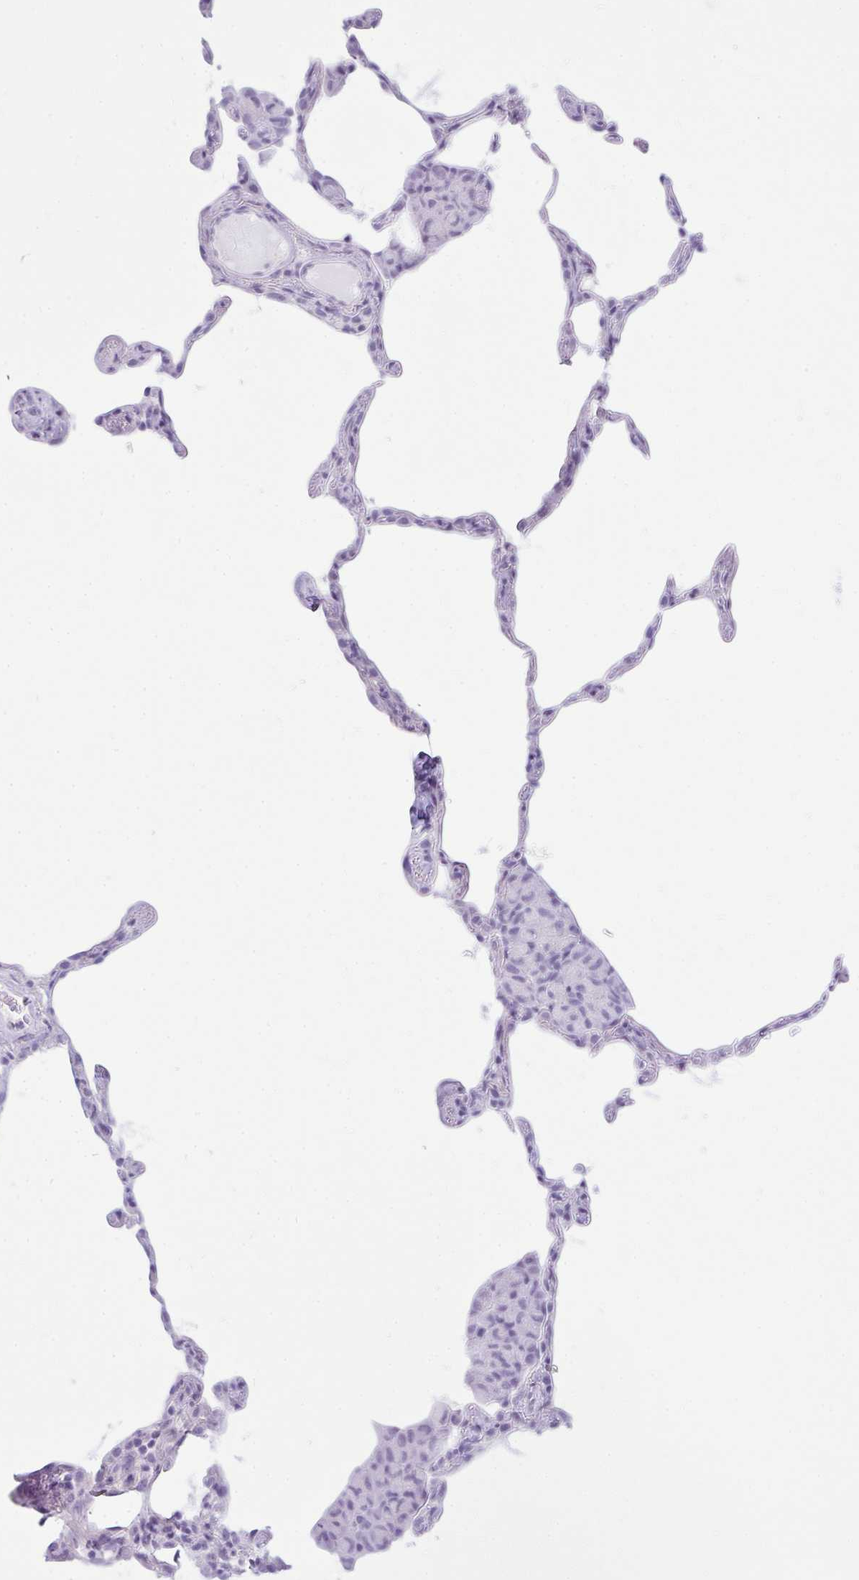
{"staining": {"intensity": "negative", "quantity": "none", "location": "none"}, "tissue": "lung", "cell_type": "Alveolar cells", "image_type": "normal", "snomed": [{"axis": "morphology", "description": "Normal tissue, NOS"}, {"axis": "topography", "description": "Lung"}], "caption": "High magnification brightfield microscopy of normal lung stained with DAB (3,3'-diaminobenzidine) (brown) and counterstained with hematoxylin (blue): alveolar cells show no significant staining.", "gene": "RASL10A", "patient": {"sex": "female", "age": 57}}